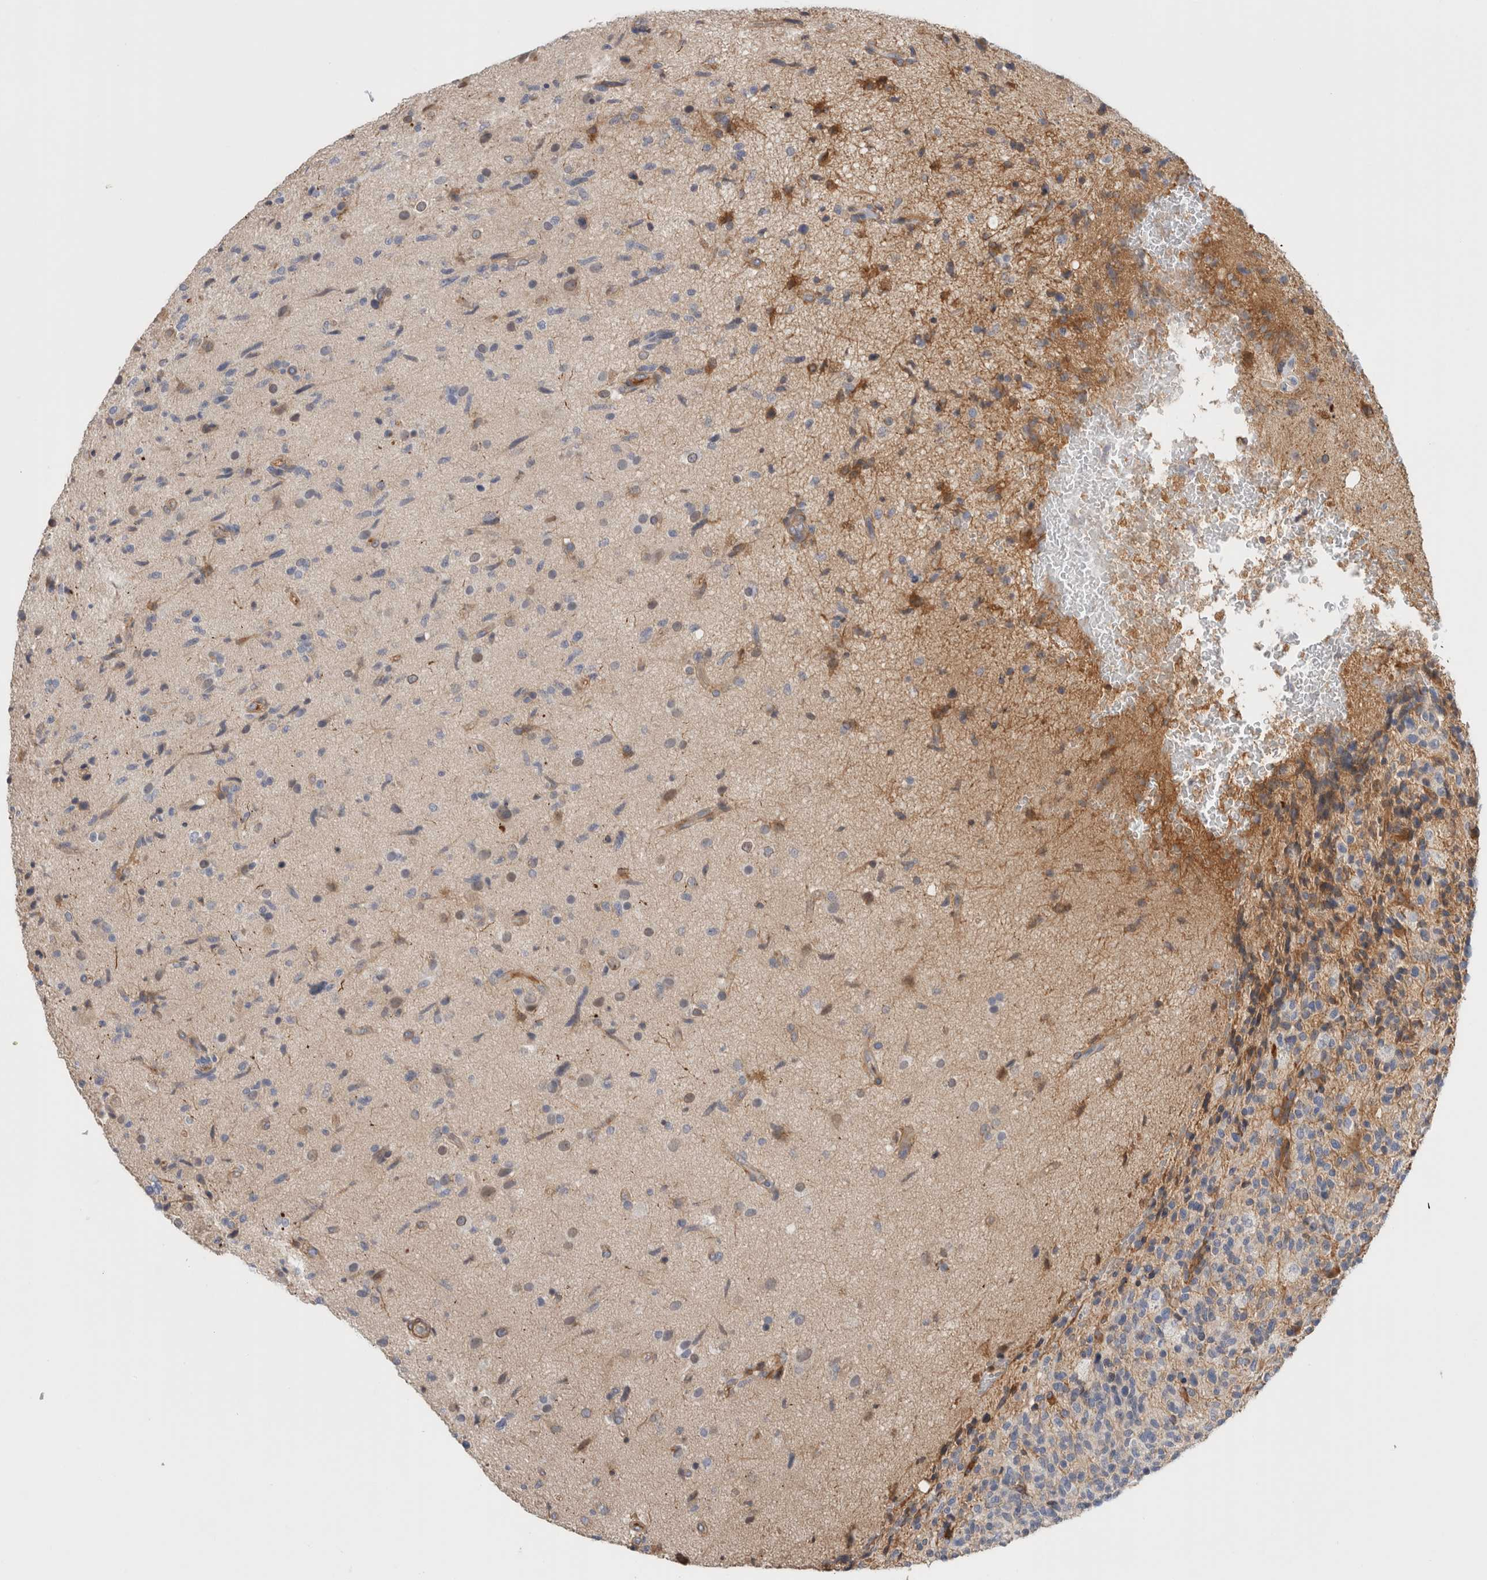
{"staining": {"intensity": "moderate", "quantity": "25%-75%", "location": "cytoplasmic/membranous,nuclear"}, "tissue": "glioma", "cell_type": "Tumor cells", "image_type": "cancer", "snomed": [{"axis": "morphology", "description": "Glioma, malignant, High grade"}, {"axis": "topography", "description": "Brain"}], "caption": "Moderate cytoplasmic/membranous and nuclear positivity is identified in approximately 25%-75% of tumor cells in malignant glioma (high-grade). (brown staining indicates protein expression, while blue staining denotes nuclei).", "gene": "CFI", "patient": {"sex": "male", "age": 72}}